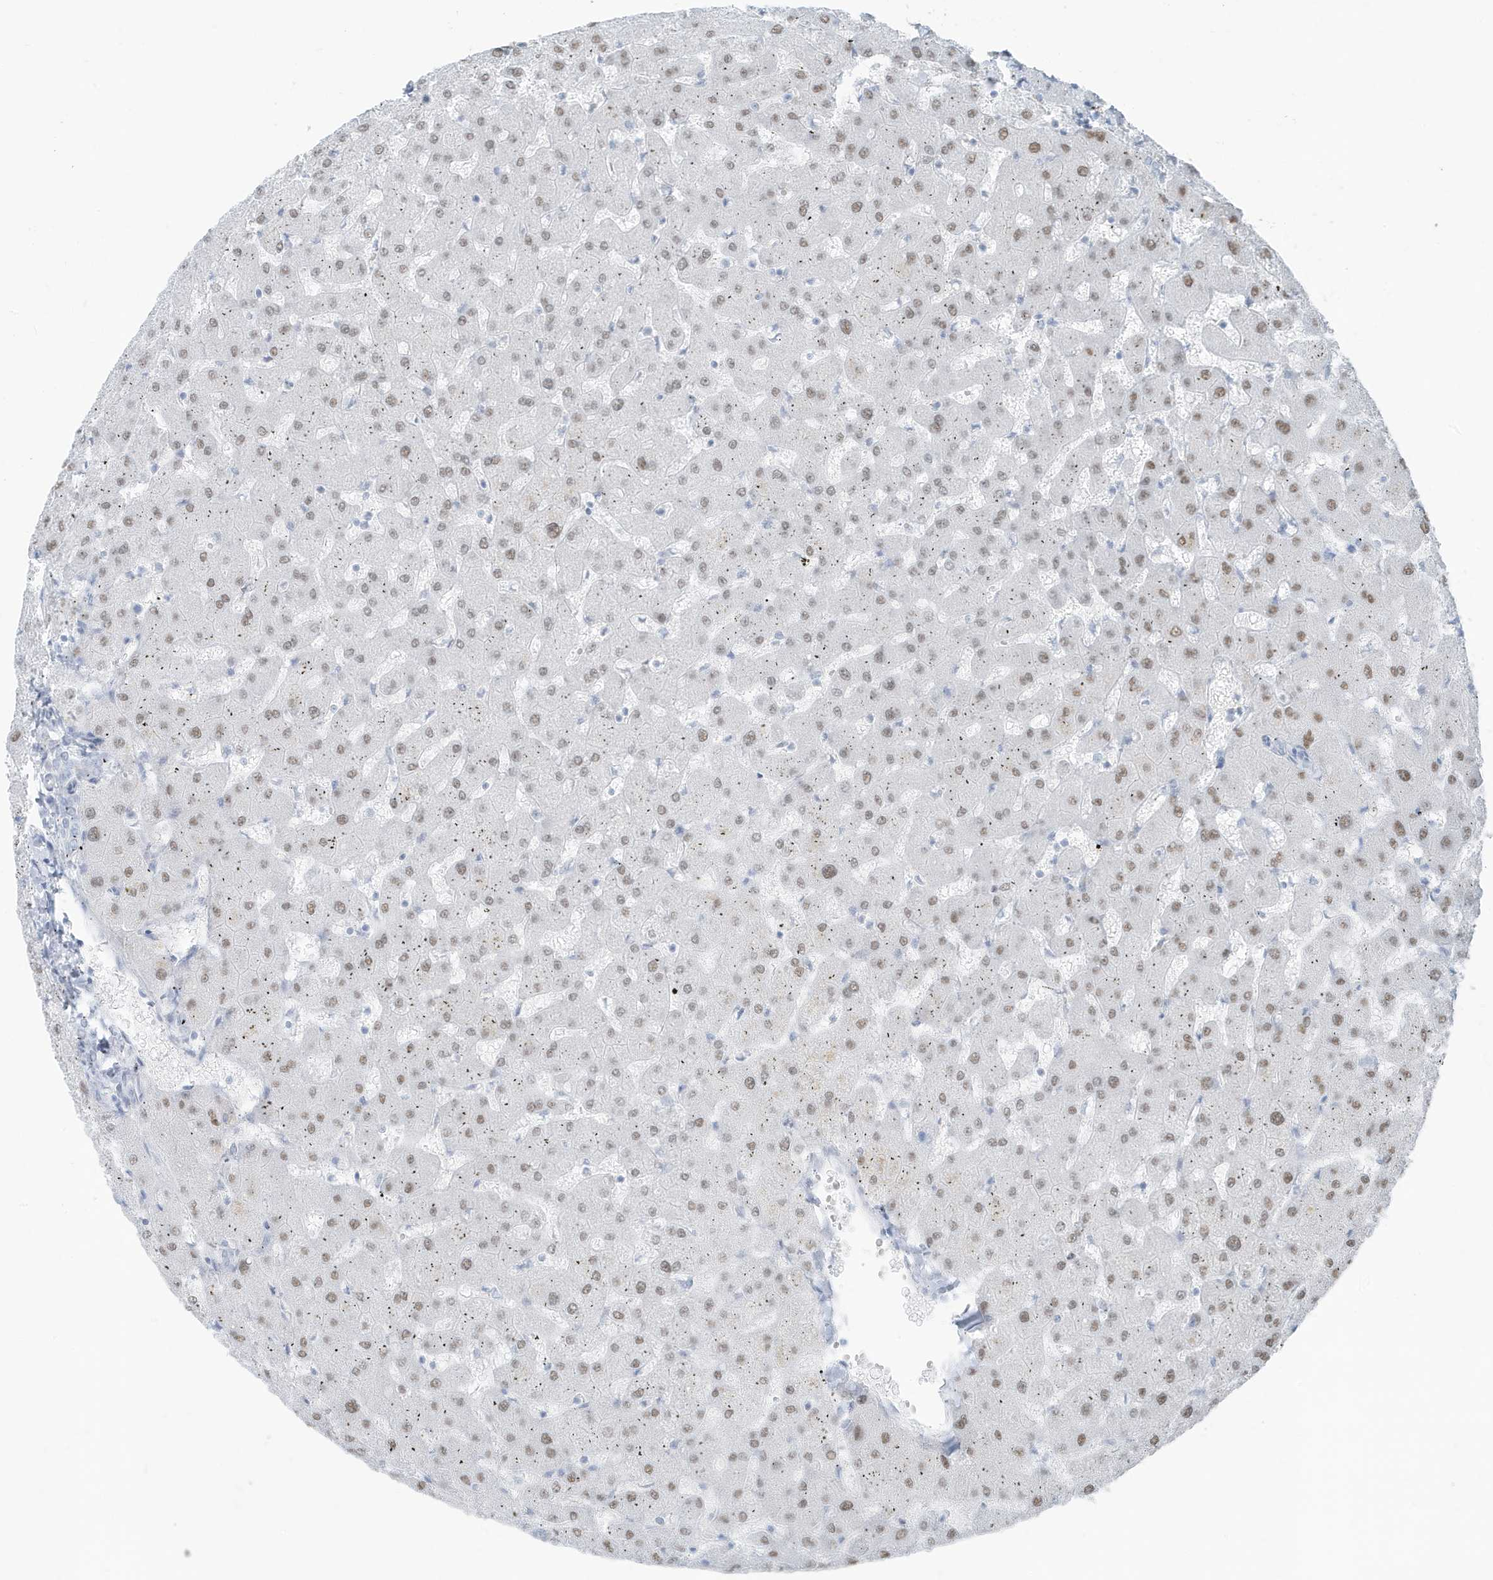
{"staining": {"intensity": "negative", "quantity": "none", "location": "none"}, "tissue": "liver", "cell_type": "Cholangiocytes", "image_type": "normal", "snomed": [{"axis": "morphology", "description": "Normal tissue, NOS"}, {"axis": "topography", "description": "Liver"}], "caption": "A micrograph of liver stained for a protein displays no brown staining in cholangiocytes. (IHC, brightfield microscopy, high magnification).", "gene": "ZFP64", "patient": {"sex": "female", "age": 63}}